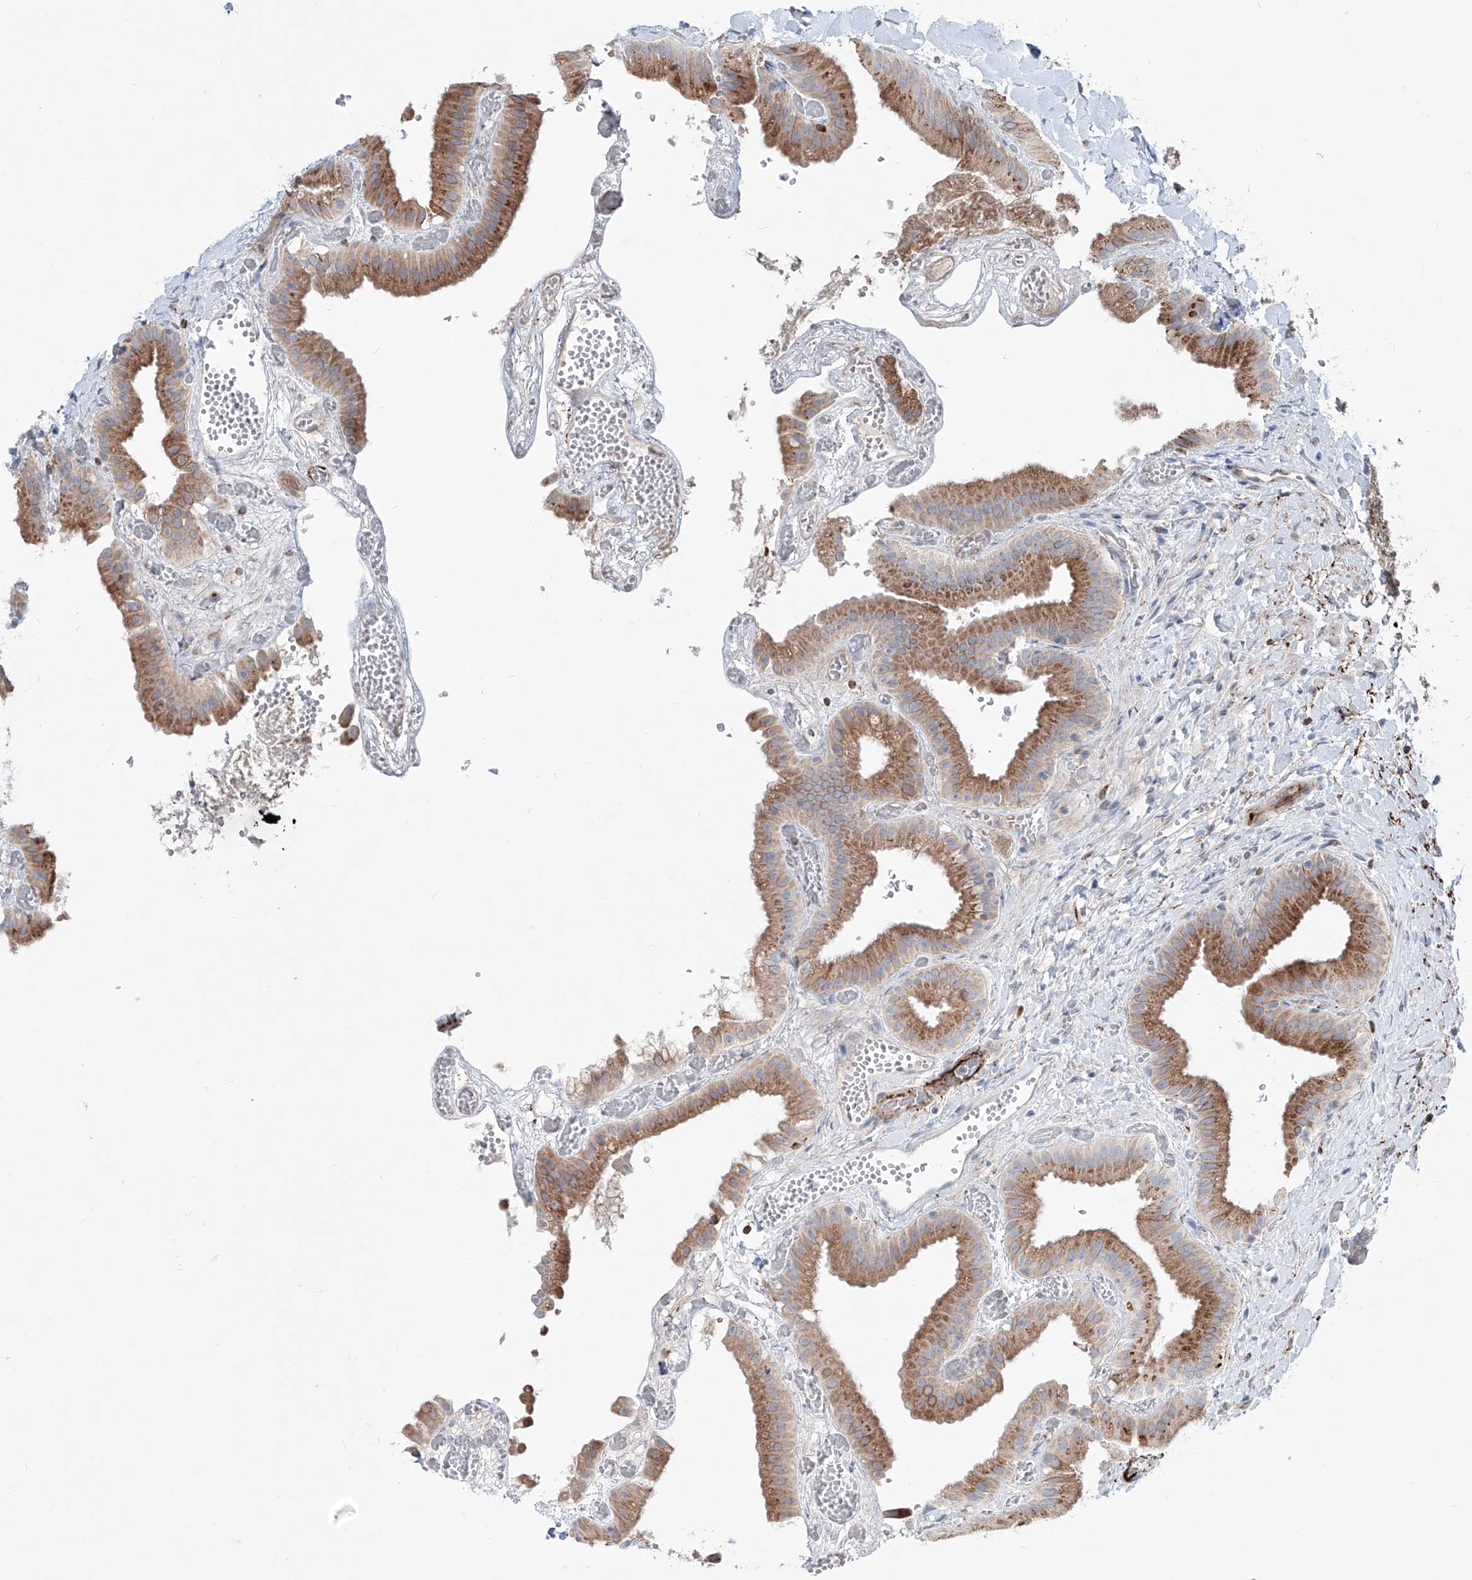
{"staining": {"intensity": "moderate", "quantity": ">75%", "location": "cytoplasmic/membranous"}, "tissue": "gallbladder", "cell_type": "Glandular cells", "image_type": "normal", "snomed": [{"axis": "morphology", "description": "Normal tissue, NOS"}, {"axis": "topography", "description": "Gallbladder"}], "caption": "Unremarkable gallbladder displays moderate cytoplasmic/membranous expression in approximately >75% of glandular cells.", "gene": "CDH5", "patient": {"sex": "female", "age": 64}}